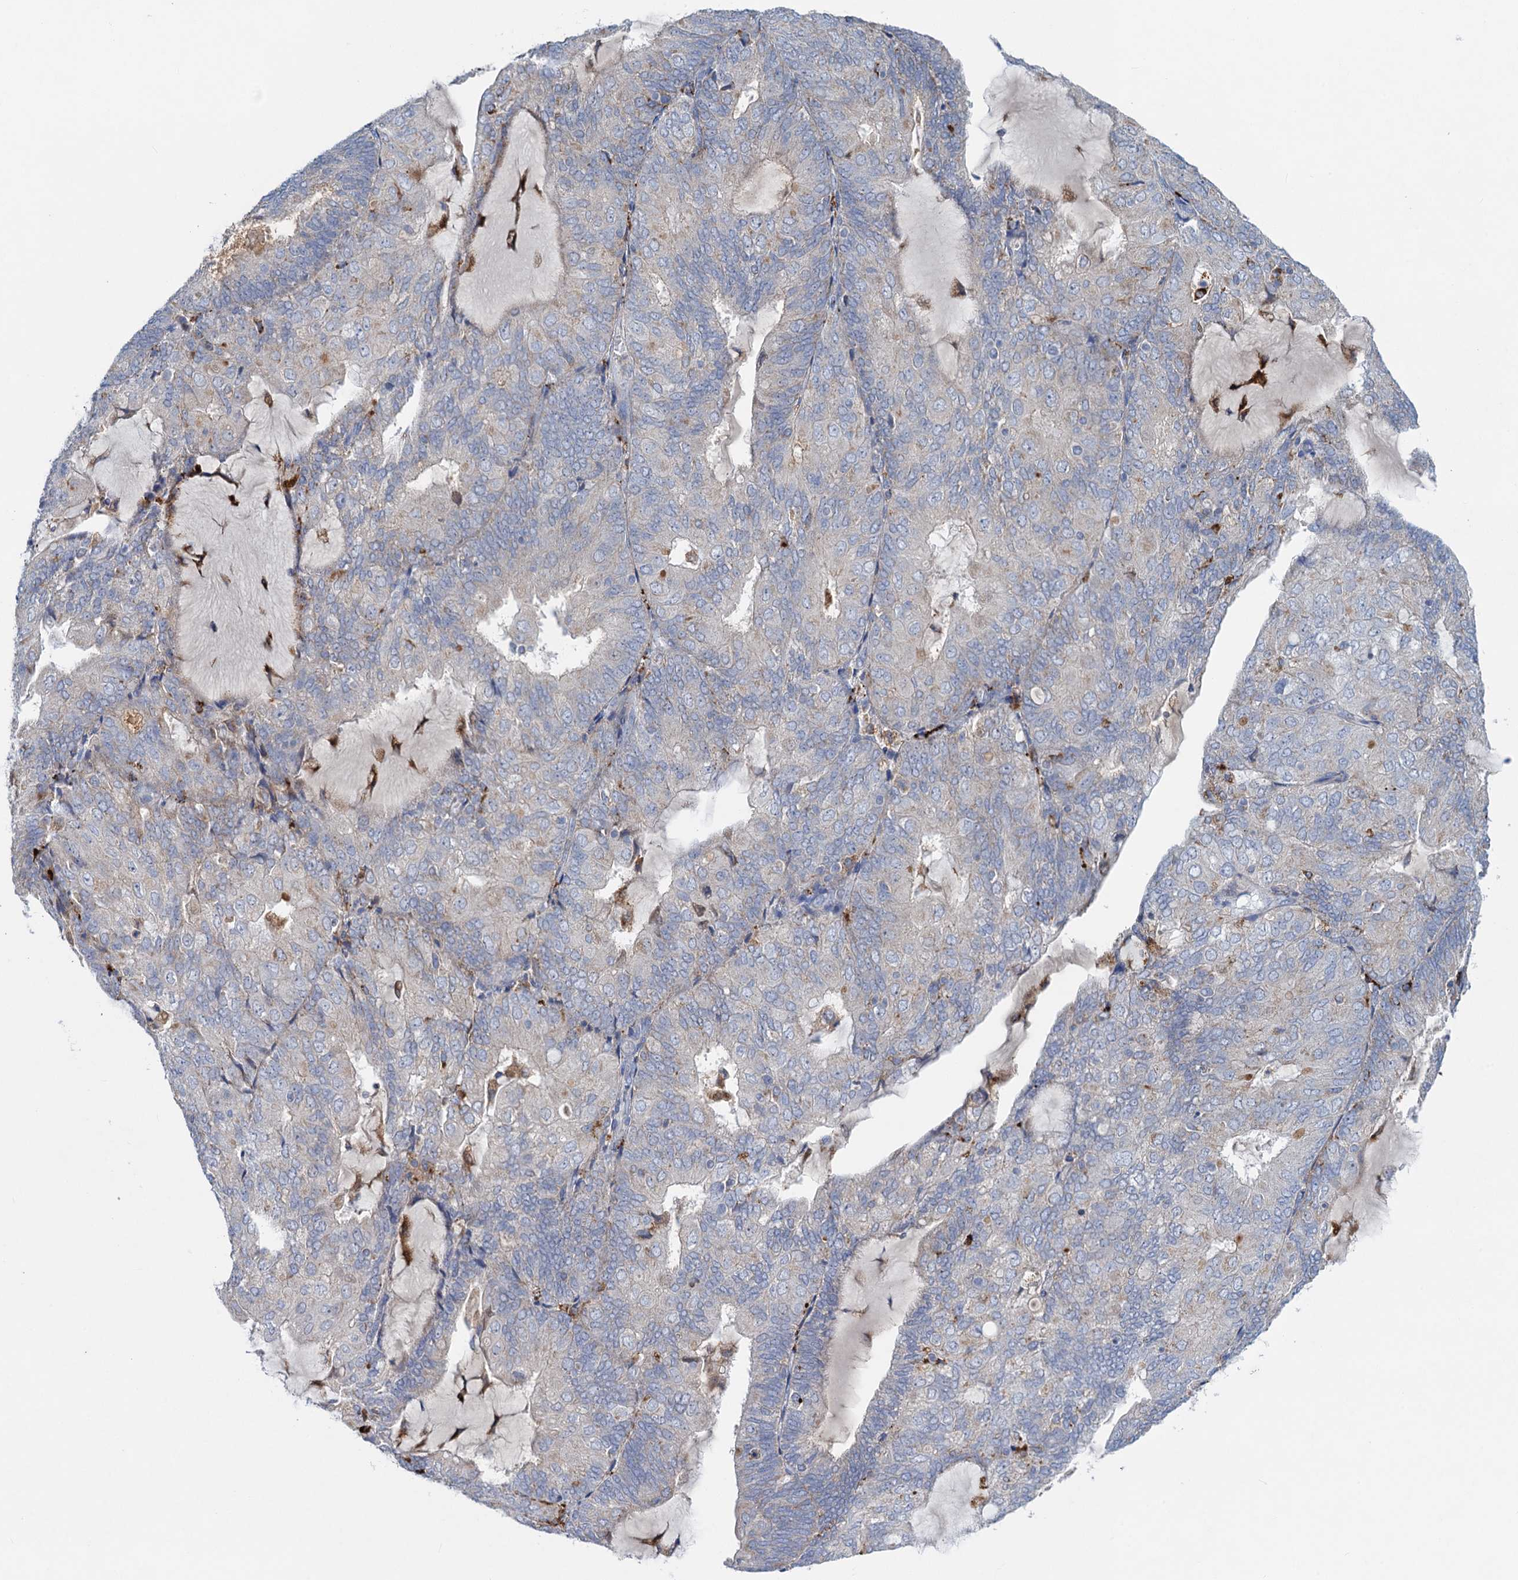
{"staining": {"intensity": "negative", "quantity": "none", "location": "none"}, "tissue": "endometrial cancer", "cell_type": "Tumor cells", "image_type": "cancer", "snomed": [{"axis": "morphology", "description": "Adenocarcinoma, NOS"}, {"axis": "topography", "description": "Endometrium"}], "caption": "High power microscopy histopathology image of an immunohistochemistry photomicrograph of adenocarcinoma (endometrial), revealing no significant expression in tumor cells.", "gene": "ANKS3", "patient": {"sex": "female", "age": 81}}